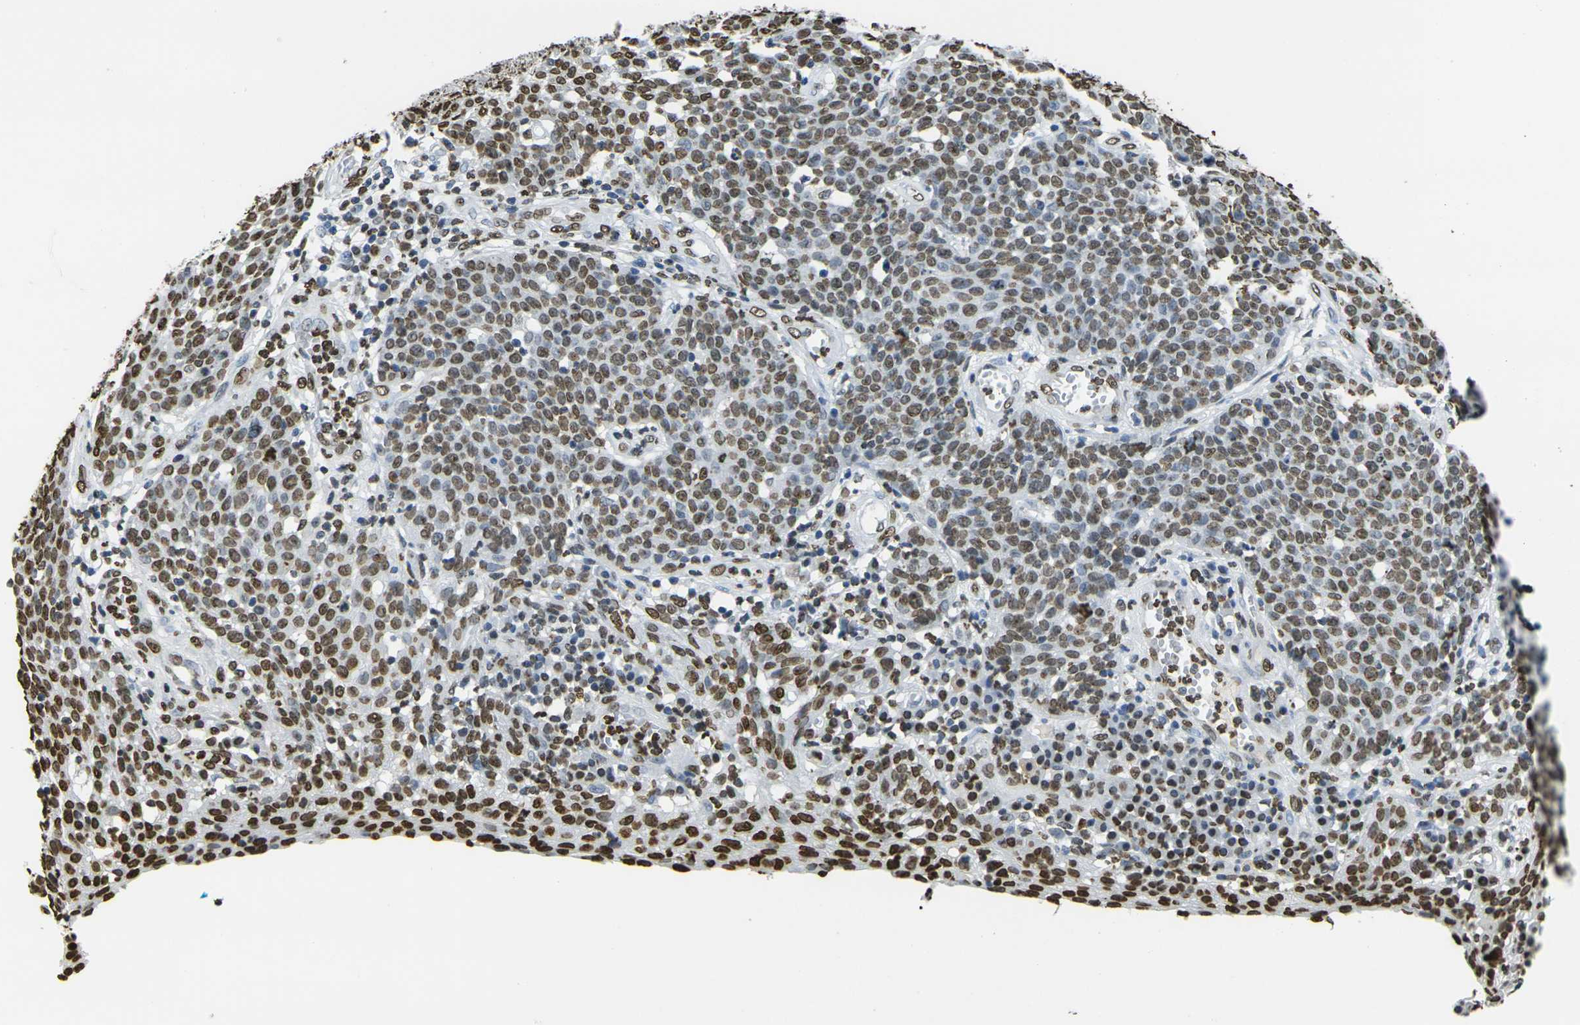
{"staining": {"intensity": "strong", "quantity": ">75%", "location": "nuclear"}, "tissue": "cervical cancer", "cell_type": "Tumor cells", "image_type": "cancer", "snomed": [{"axis": "morphology", "description": "Squamous cell carcinoma, NOS"}, {"axis": "topography", "description": "Cervix"}], "caption": "Human squamous cell carcinoma (cervical) stained for a protein (brown) demonstrates strong nuclear positive staining in approximately >75% of tumor cells.", "gene": "DRAXIN", "patient": {"sex": "female", "age": 34}}